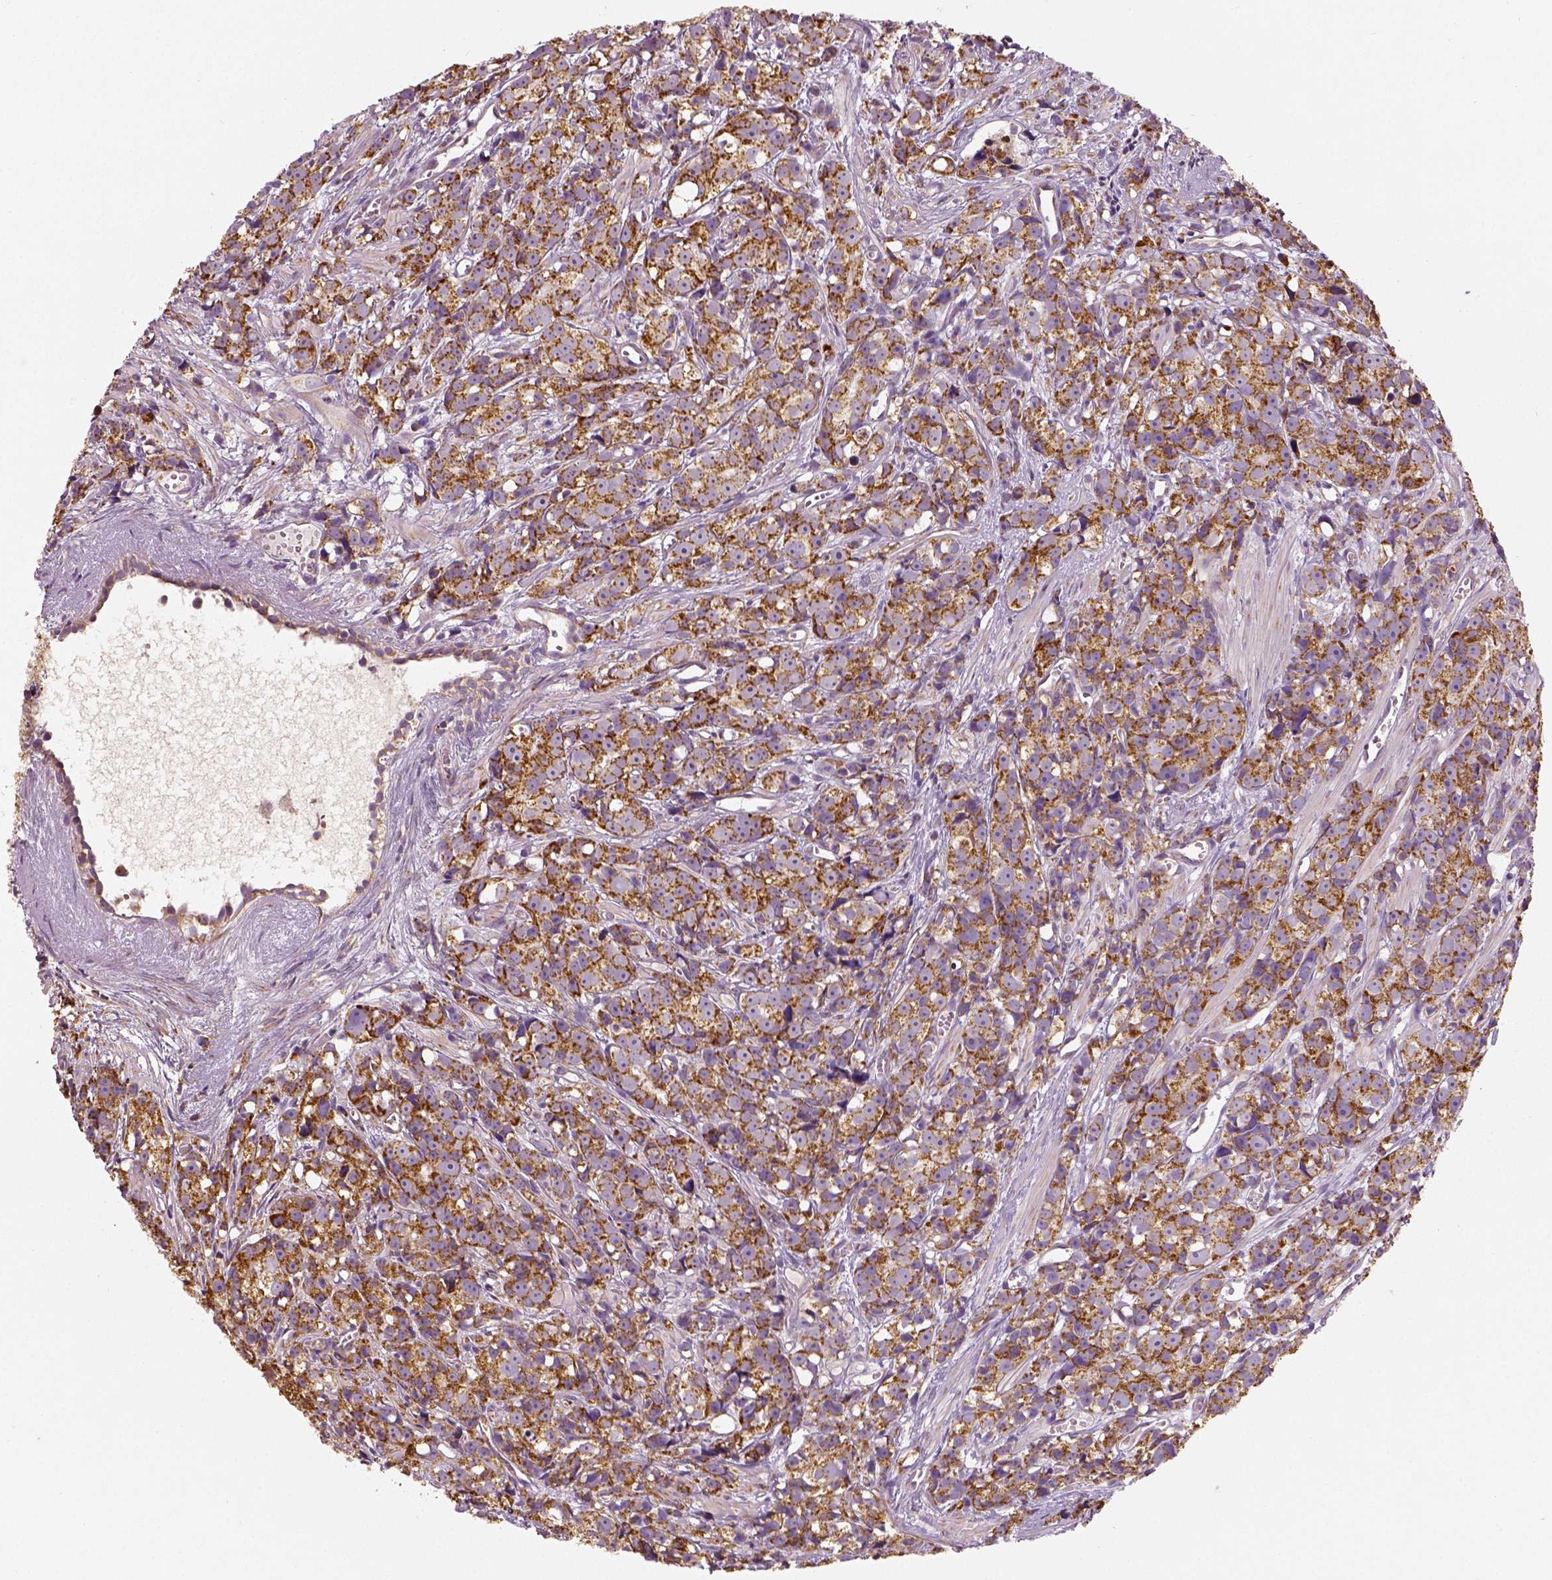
{"staining": {"intensity": "moderate", "quantity": ">75%", "location": "cytoplasmic/membranous"}, "tissue": "prostate cancer", "cell_type": "Tumor cells", "image_type": "cancer", "snomed": [{"axis": "morphology", "description": "Adenocarcinoma, High grade"}, {"axis": "topography", "description": "Prostate"}], "caption": "Prostate cancer (adenocarcinoma (high-grade)) stained with DAB (3,3'-diaminobenzidine) immunohistochemistry (IHC) exhibits medium levels of moderate cytoplasmic/membranous positivity in approximately >75% of tumor cells.", "gene": "PGAM5", "patient": {"sex": "male", "age": 77}}